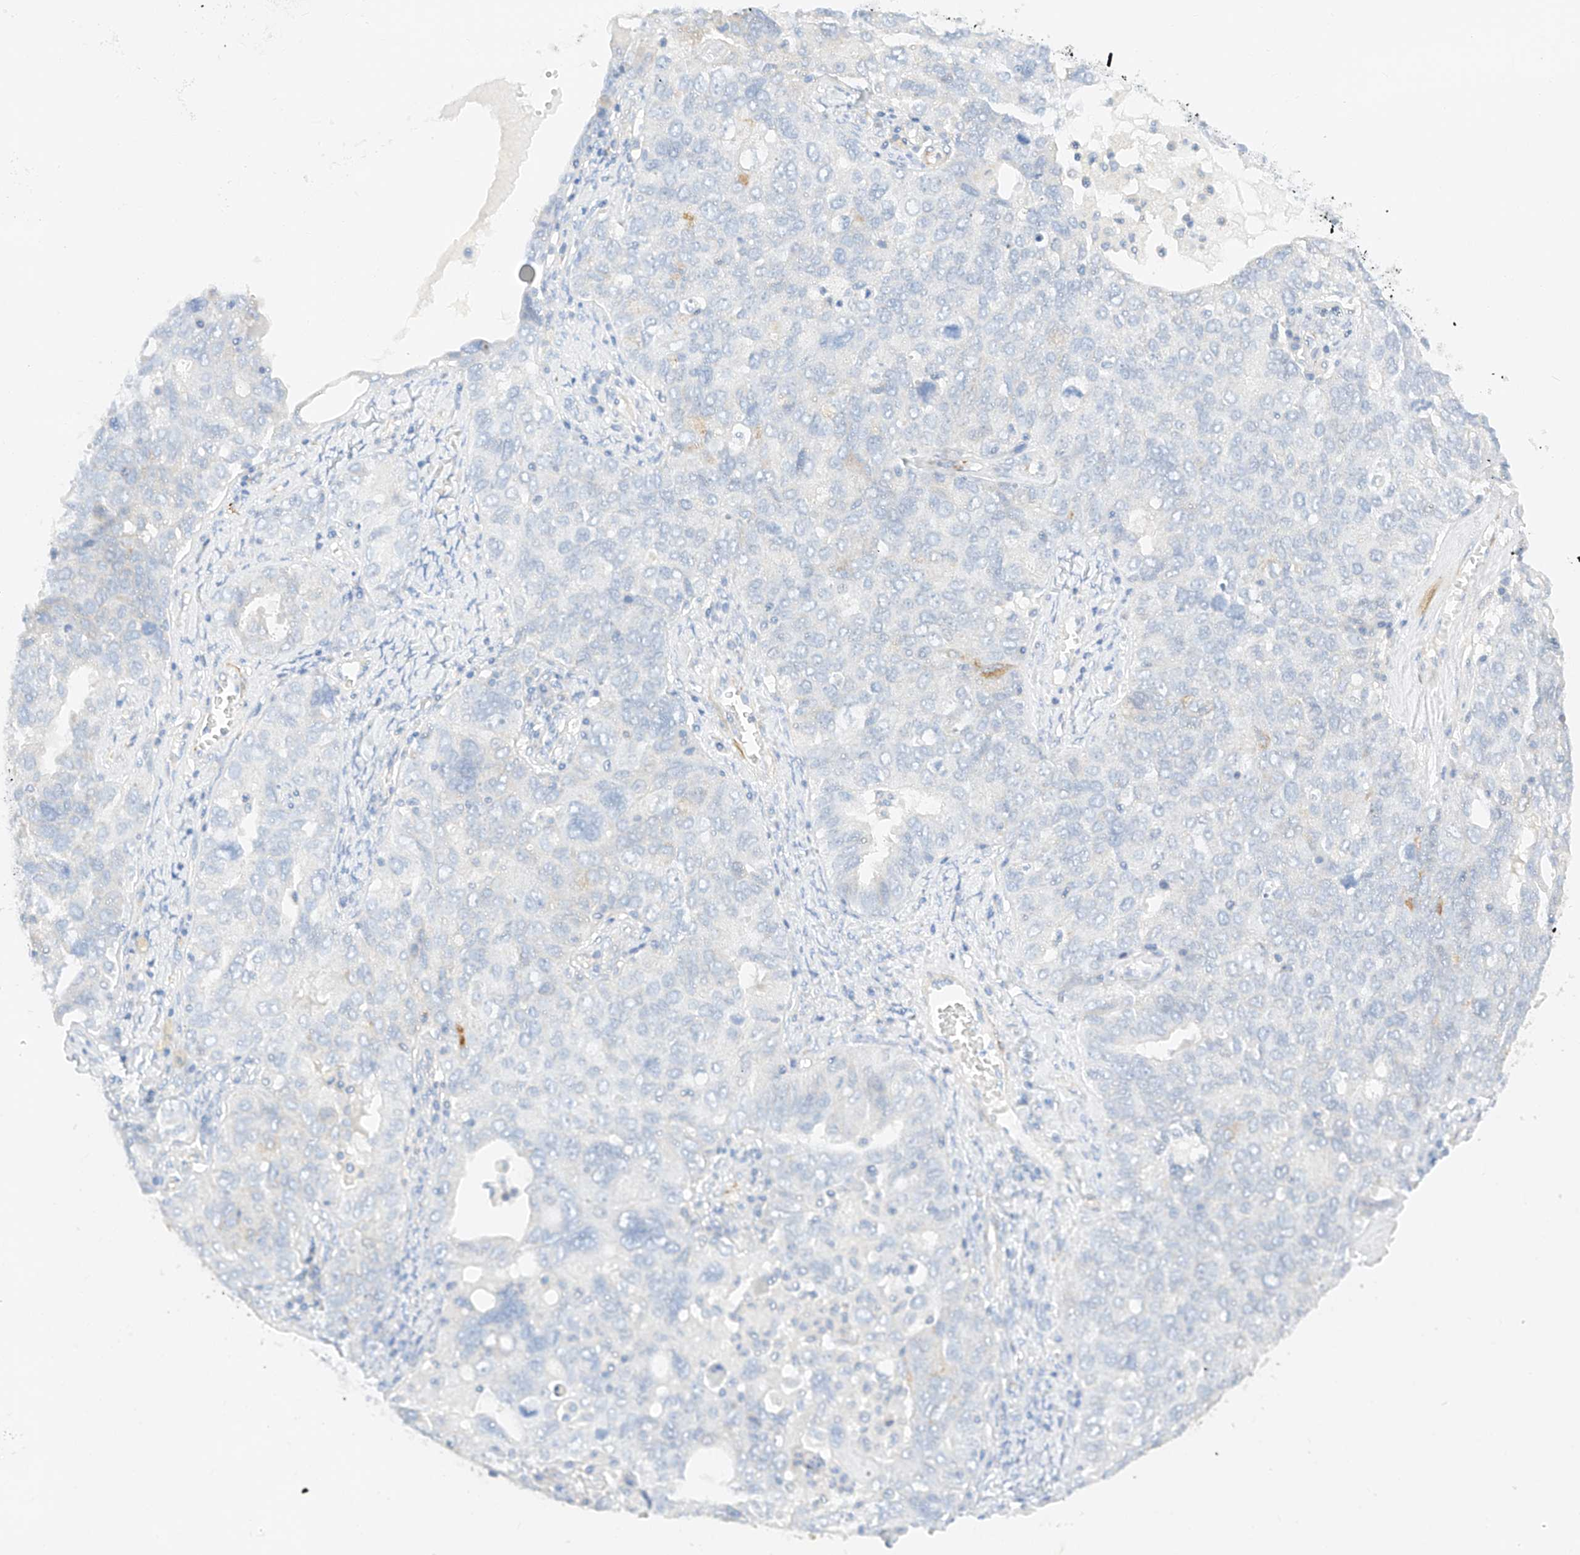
{"staining": {"intensity": "negative", "quantity": "none", "location": "none"}, "tissue": "ovarian cancer", "cell_type": "Tumor cells", "image_type": "cancer", "snomed": [{"axis": "morphology", "description": "Carcinoma, endometroid"}, {"axis": "topography", "description": "Ovary"}], "caption": "Immunohistochemistry of ovarian cancer (endometroid carcinoma) reveals no expression in tumor cells.", "gene": "CDCP2", "patient": {"sex": "female", "age": 62}}